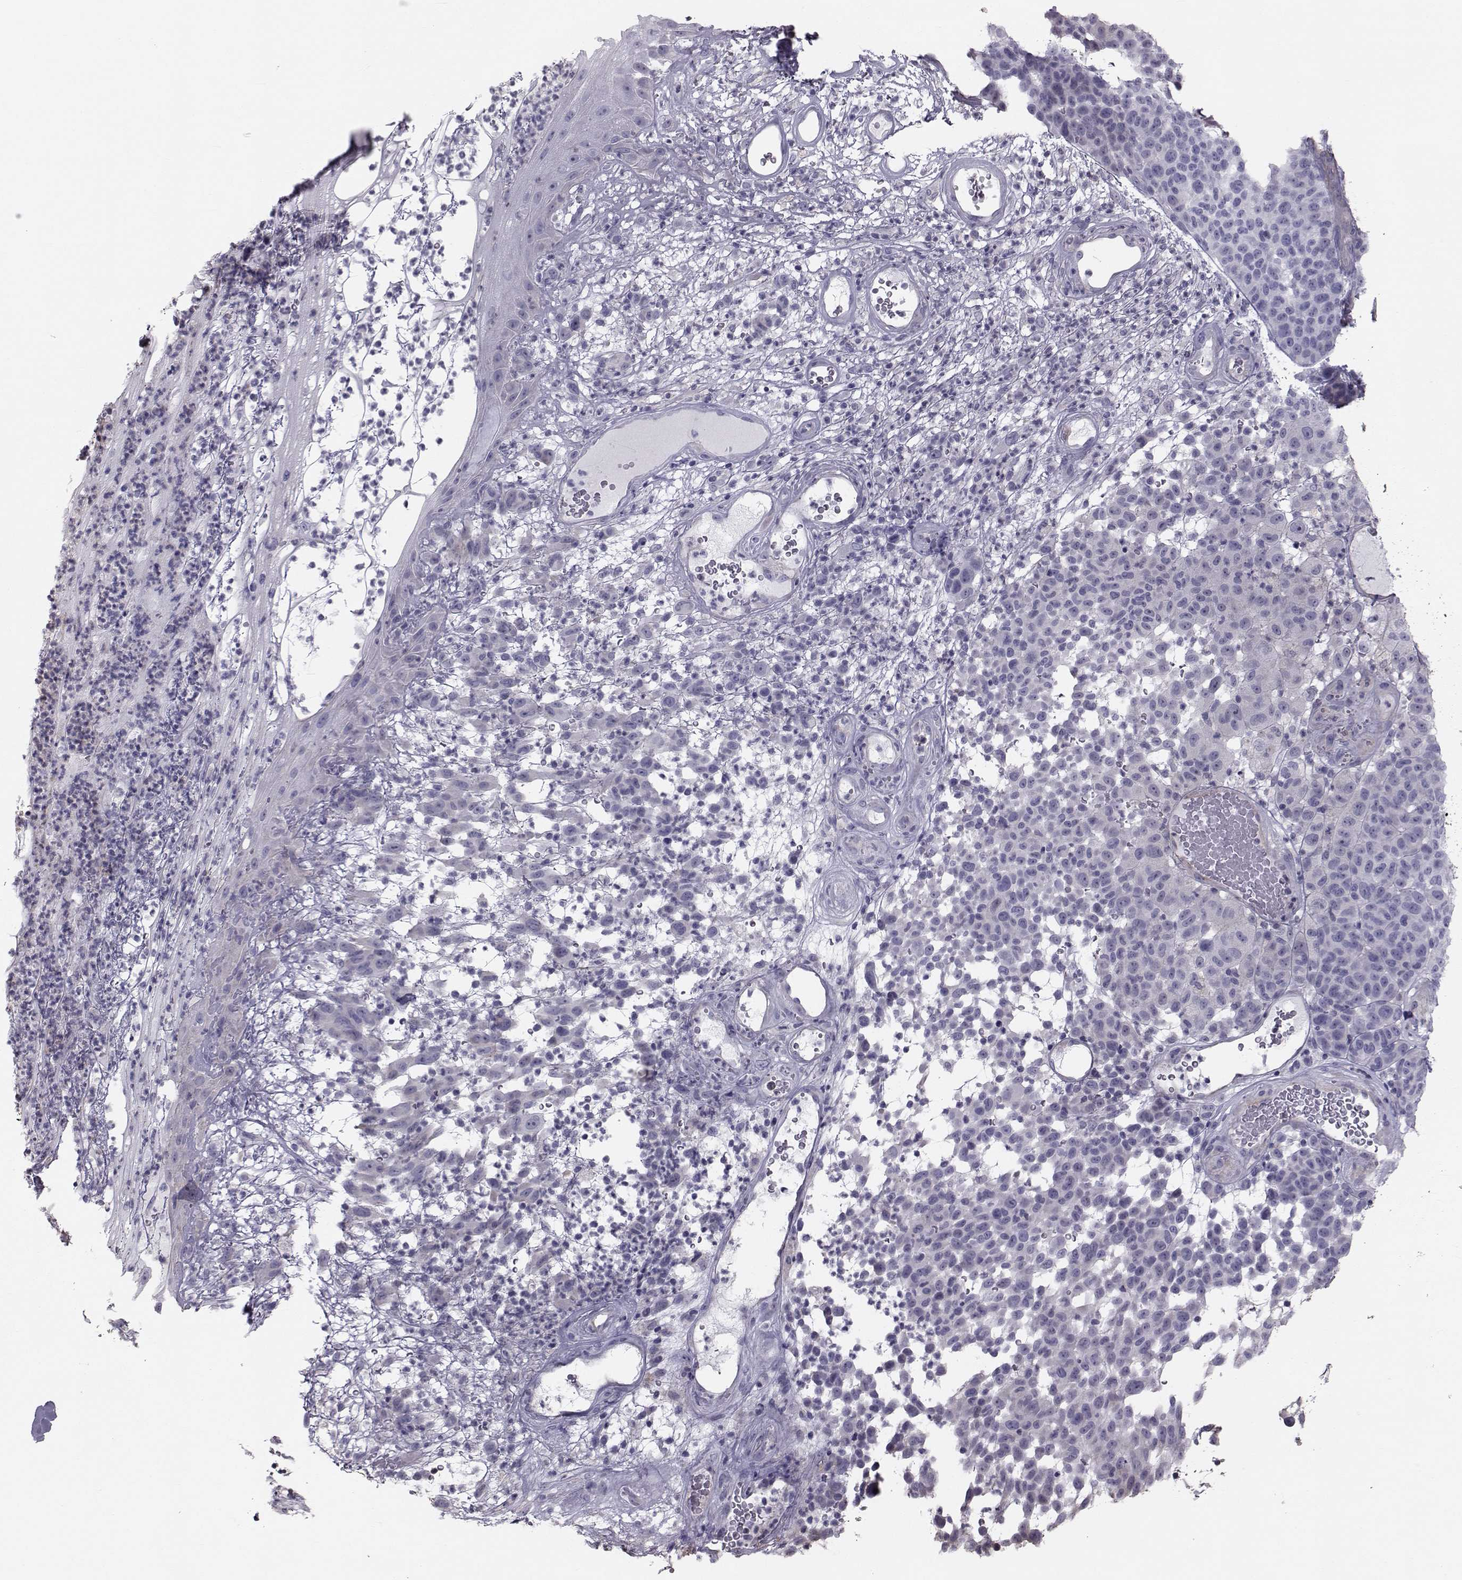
{"staining": {"intensity": "negative", "quantity": "none", "location": "none"}, "tissue": "melanoma", "cell_type": "Tumor cells", "image_type": "cancer", "snomed": [{"axis": "morphology", "description": "Malignant melanoma, NOS"}, {"axis": "topography", "description": "Skin"}], "caption": "A photomicrograph of human melanoma is negative for staining in tumor cells. (DAB immunohistochemistry visualized using brightfield microscopy, high magnification).", "gene": "GARIN3", "patient": {"sex": "male", "age": 59}}